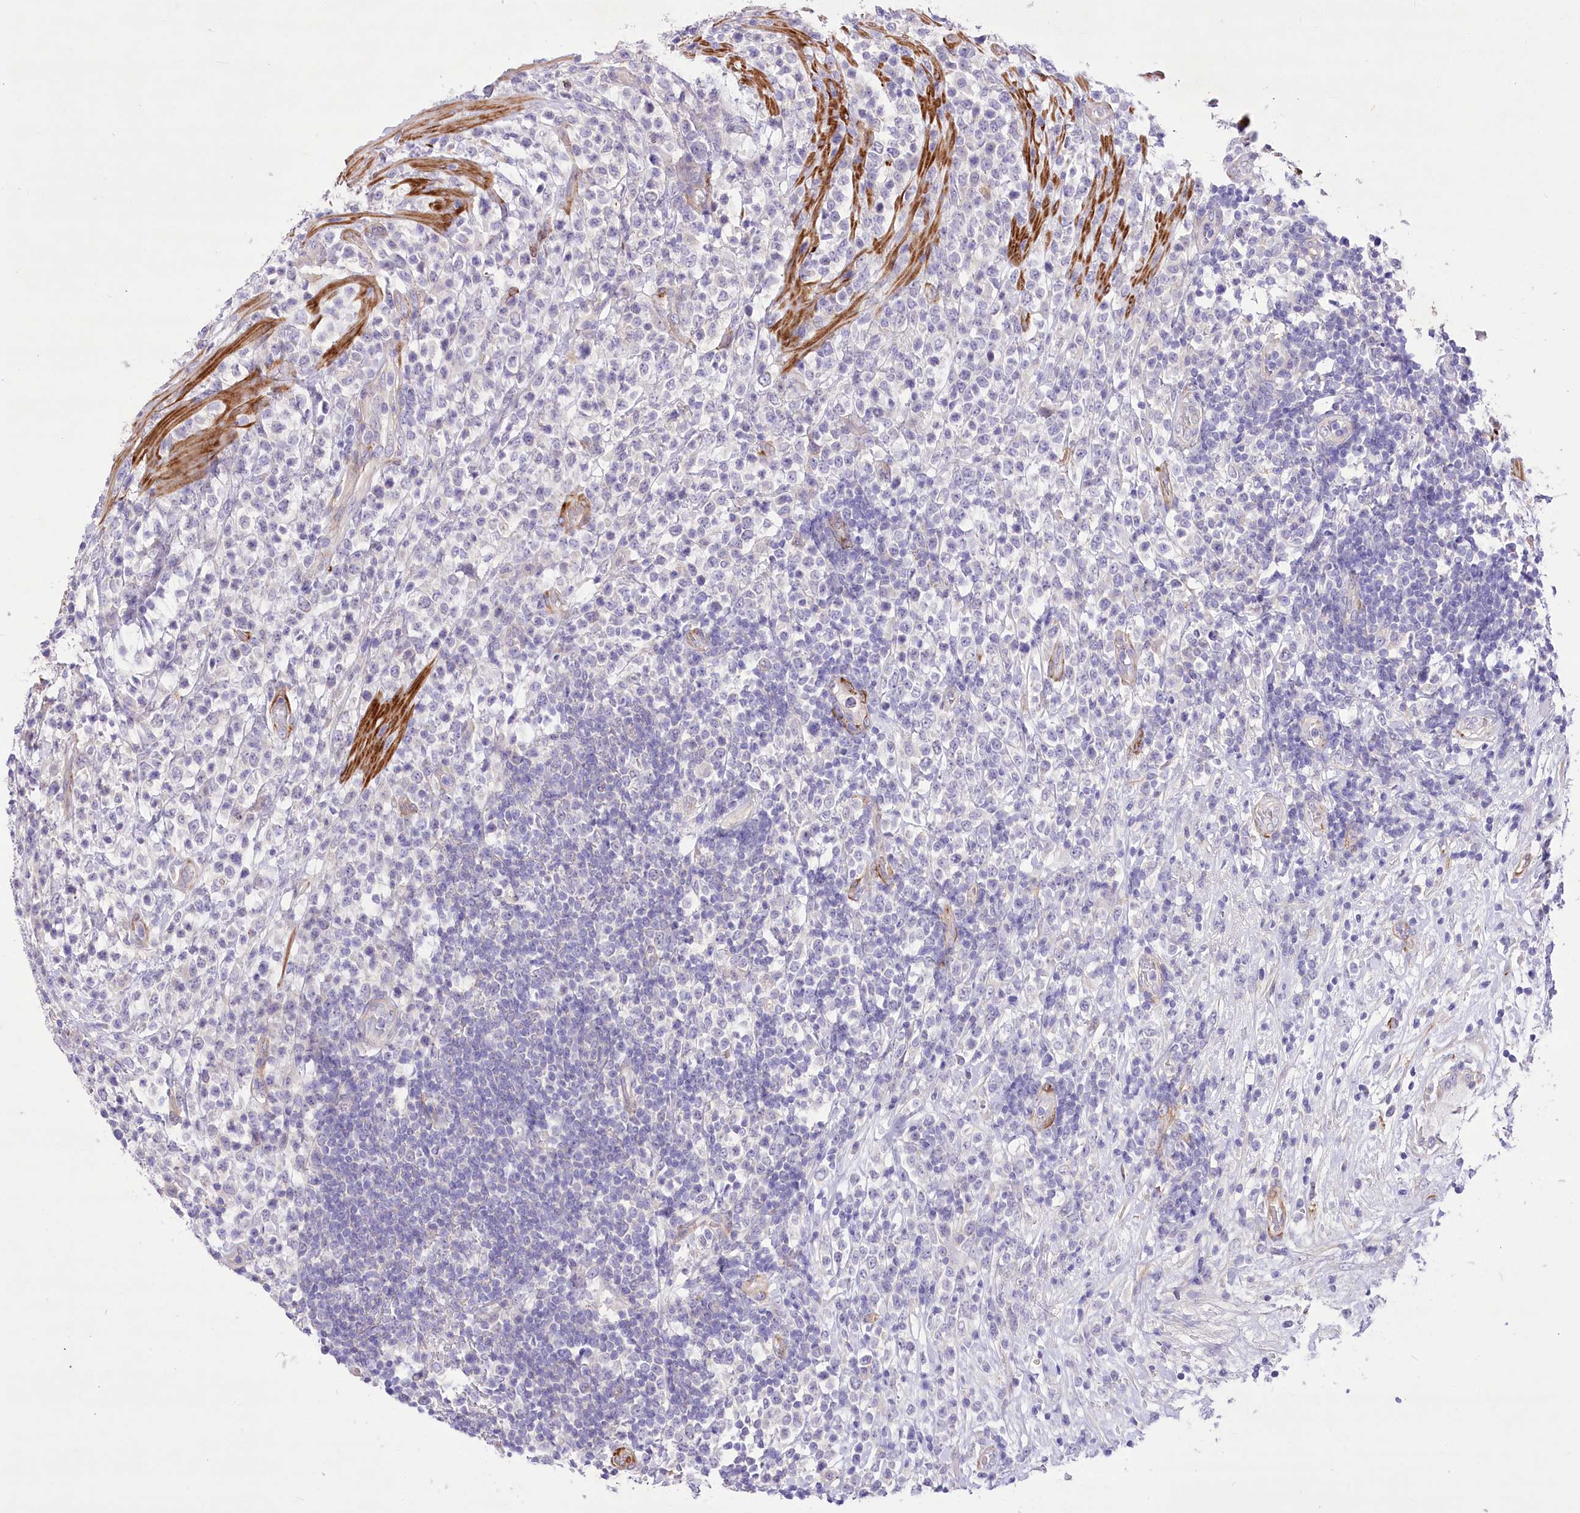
{"staining": {"intensity": "negative", "quantity": "none", "location": "none"}, "tissue": "lymphoma", "cell_type": "Tumor cells", "image_type": "cancer", "snomed": [{"axis": "morphology", "description": "Malignant lymphoma, non-Hodgkin's type, High grade"}, {"axis": "topography", "description": "Colon"}], "caption": "This is an IHC photomicrograph of human lymphoma. There is no staining in tumor cells.", "gene": "ANGPTL3", "patient": {"sex": "female", "age": 53}}